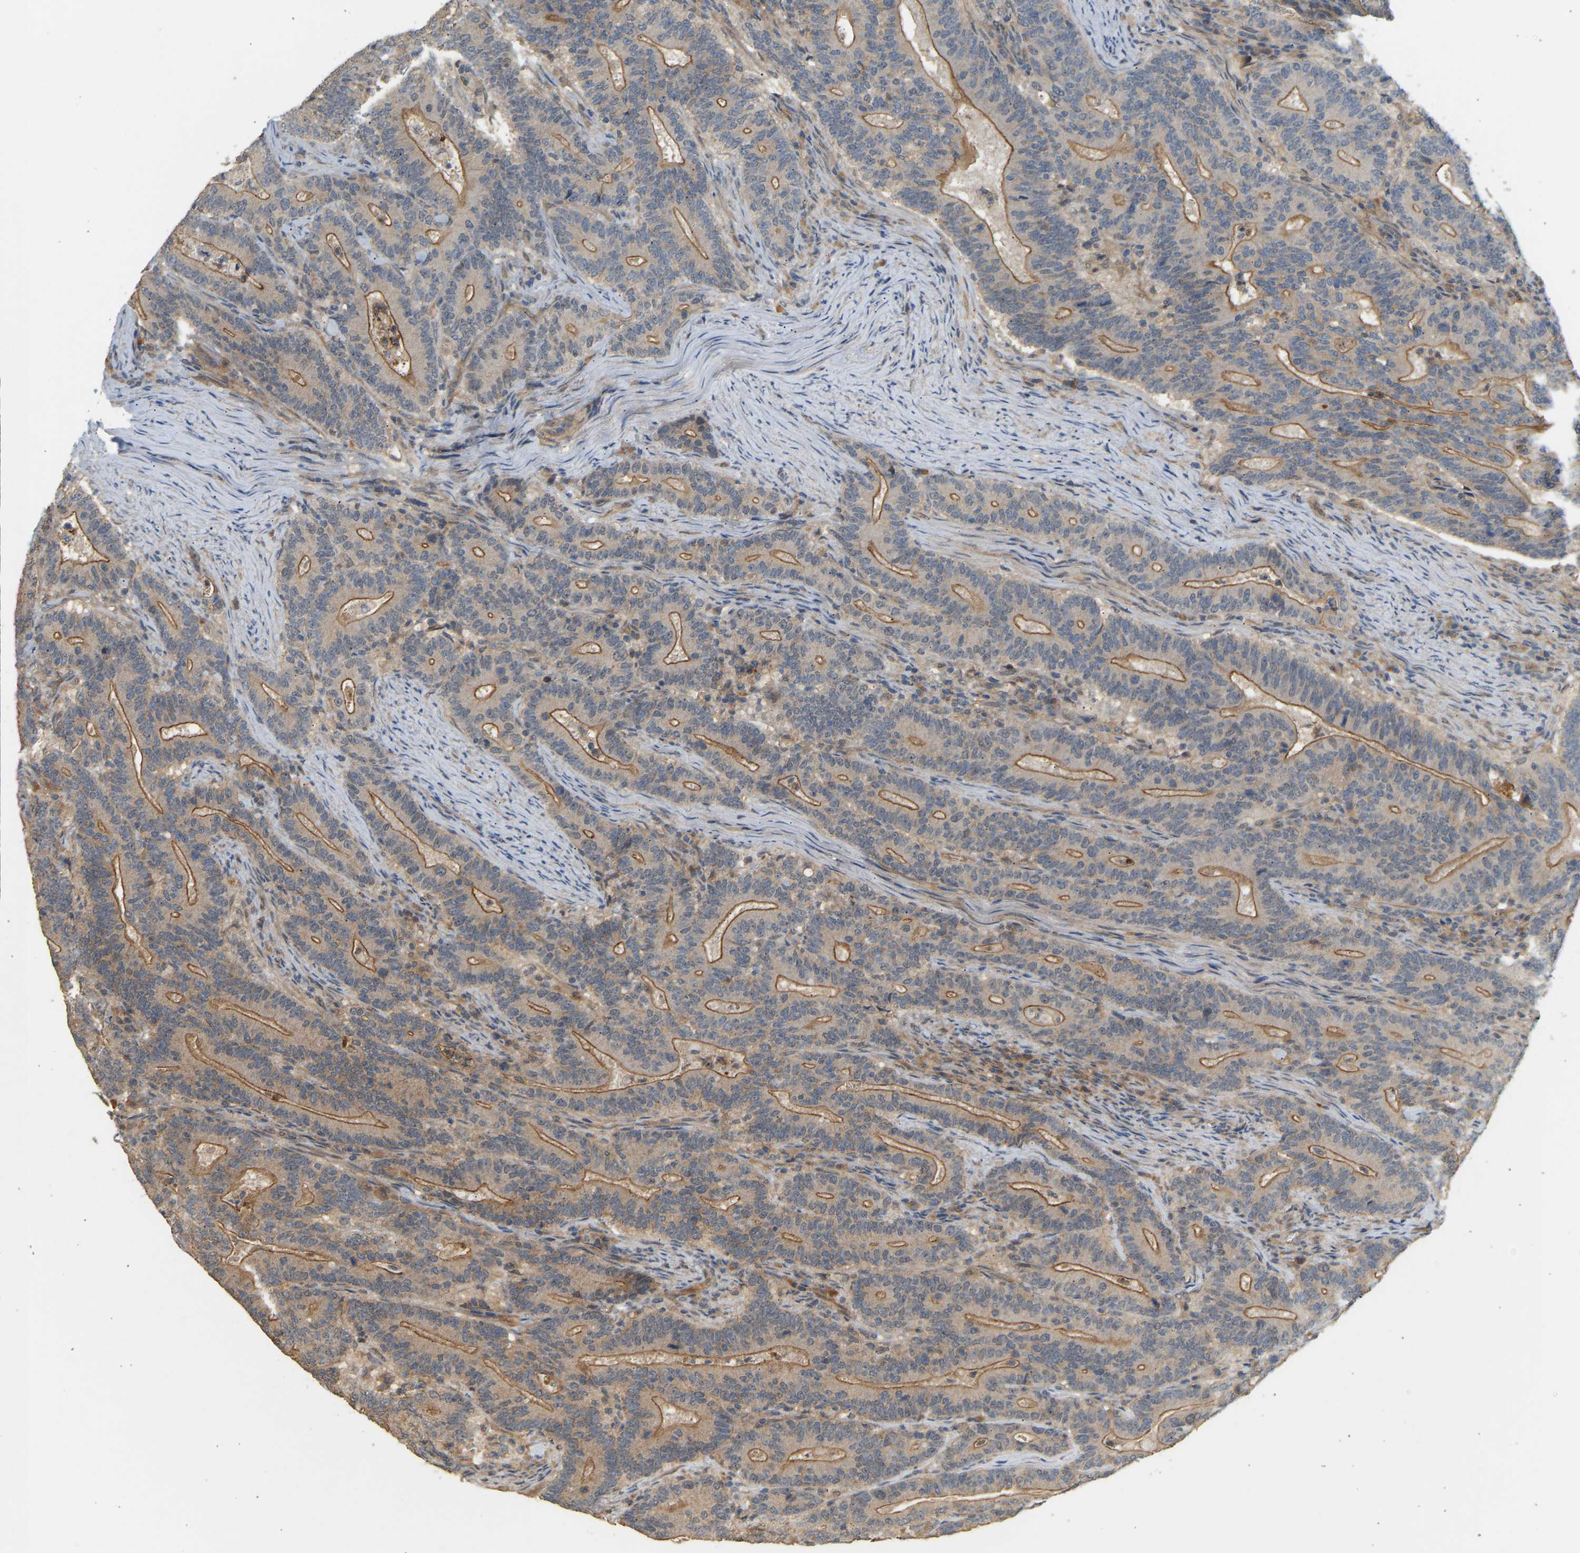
{"staining": {"intensity": "moderate", "quantity": ">75%", "location": "cytoplasmic/membranous"}, "tissue": "colorectal cancer", "cell_type": "Tumor cells", "image_type": "cancer", "snomed": [{"axis": "morphology", "description": "Adenocarcinoma, NOS"}, {"axis": "topography", "description": "Colon"}], "caption": "There is medium levels of moderate cytoplasmic/membranous expression in tumor cells of colorectal adenocarcinoma, as demonstrated by immunohistochemical staining (brown color).", "gene": "RGL1", "patient": {"sex": "female", "age": 66}}